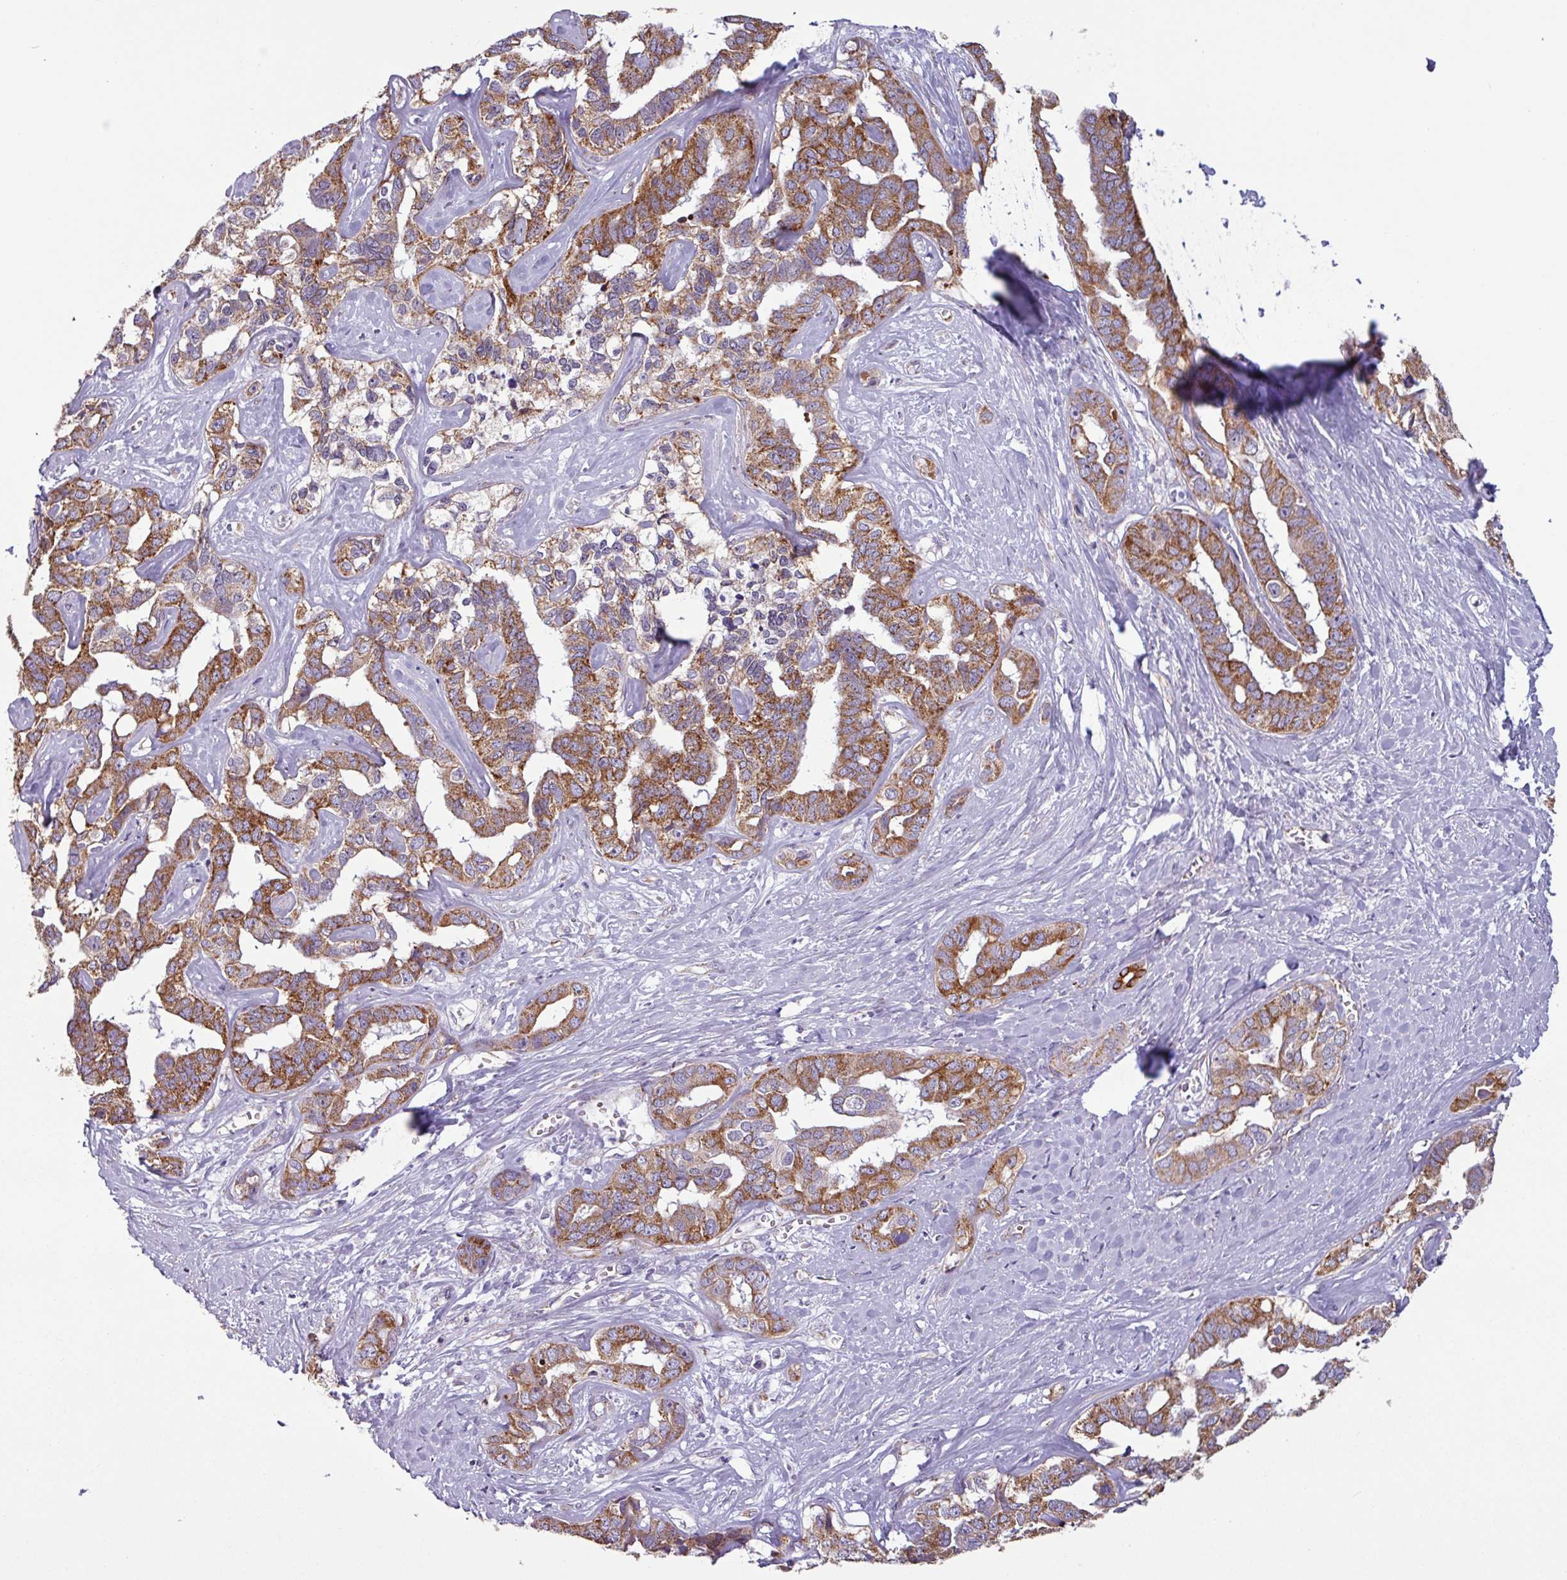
{"staining": {"intensity": "strong", "quantity": ">75%", "location": "cytoplasmic/membranous"}, "tissue": "liver cancer", "cell_type": "Tumor cells", "image_type": "cancer", "snomed": [{"axis": "morphology", "description": "Cholangiocarcinoma"}, {"axis": "topography", "description": "Liver"}], "caption": "A brown stain labels strong cytoplasmic/membranous positivity of a protein in human liver cholangiocarcinoma tumor cells.", "gene": "CAMK1", "patient": {"sex": "male", "age": 59}}